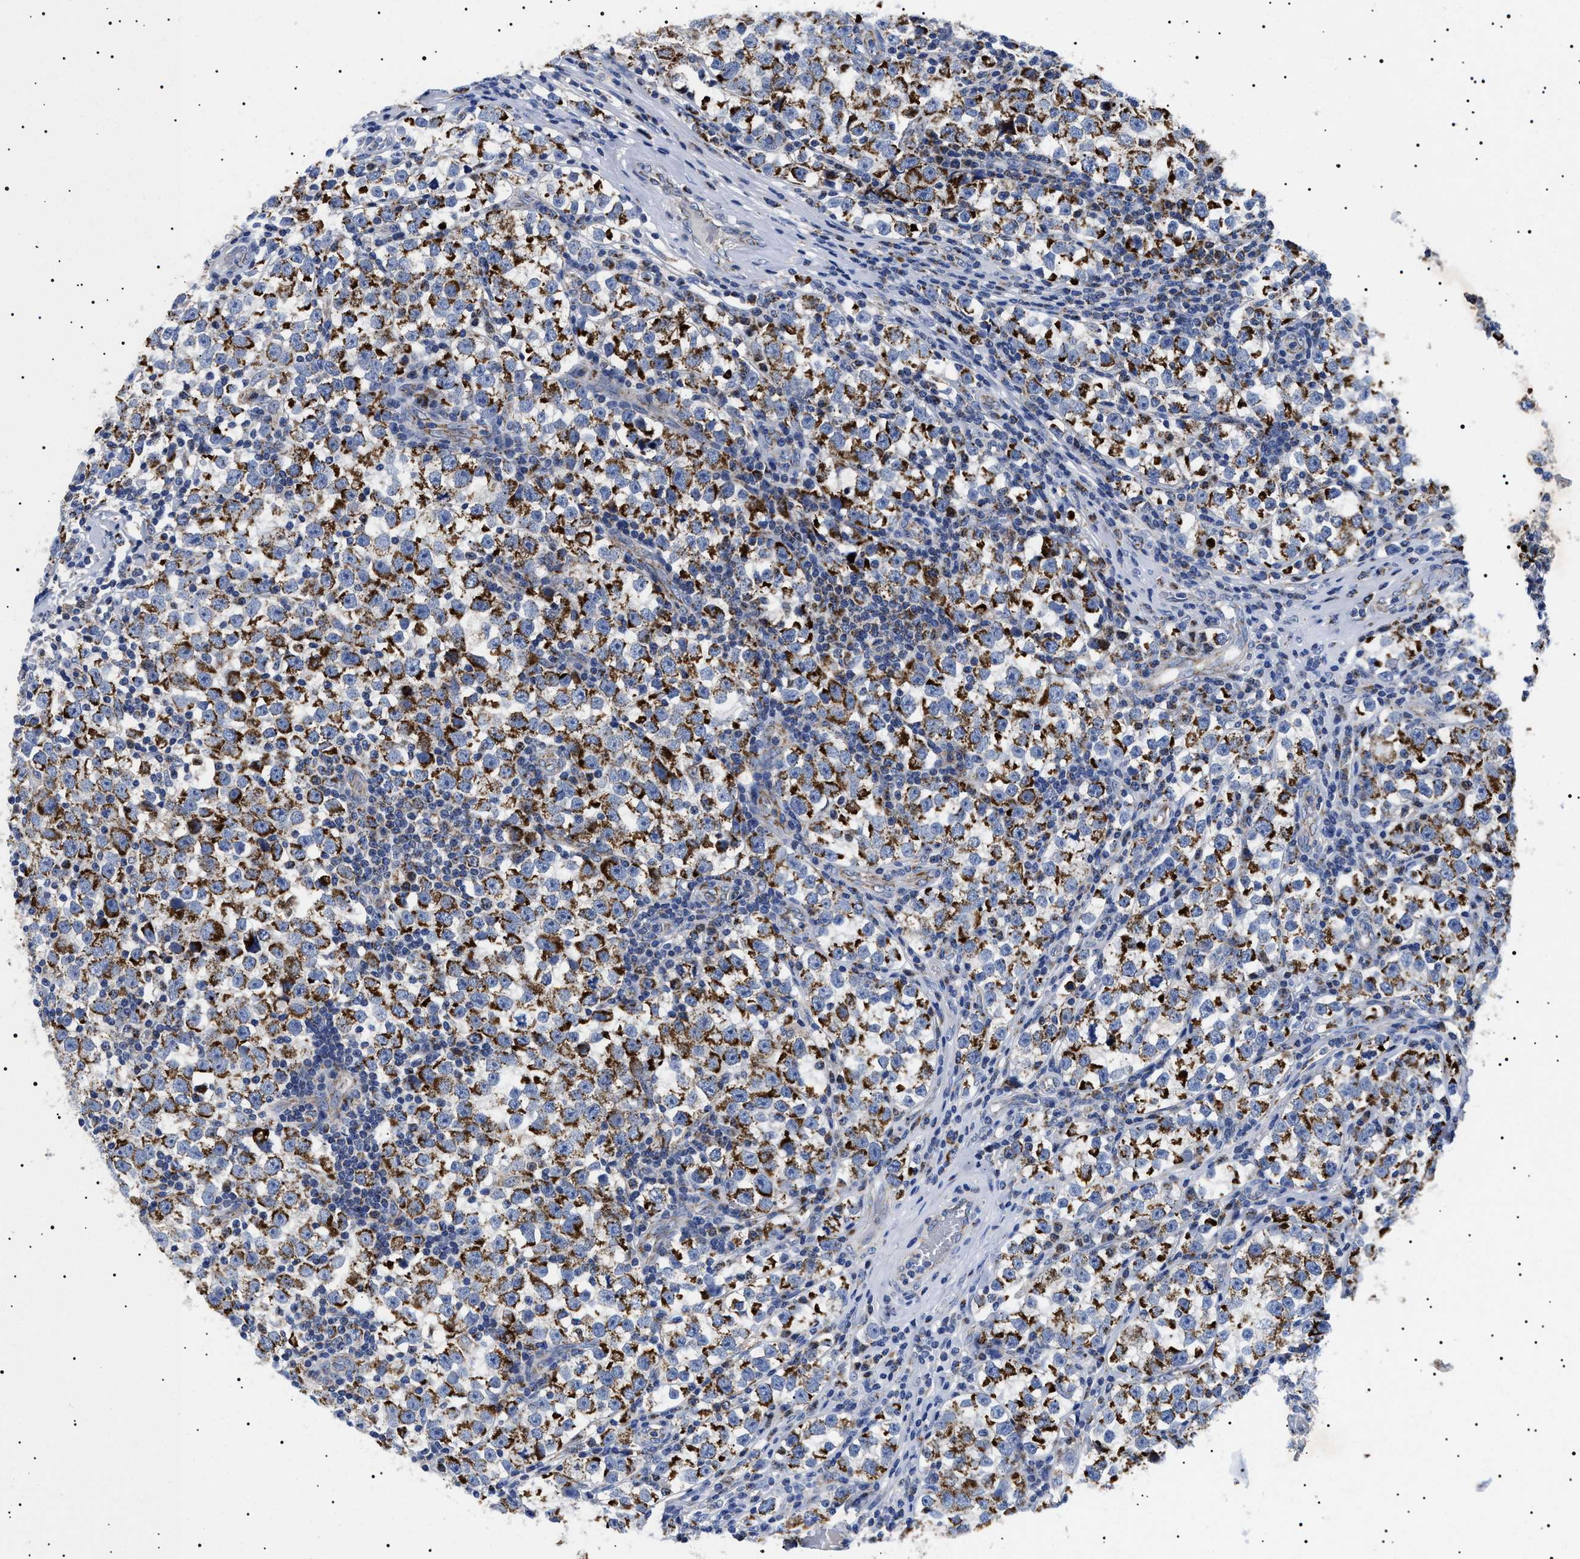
{"staining": {"intensity": "strong", "quantity": ">75%", "location": "cytoplasmic/membranous"}, "tissue": "testis cancer", "cell_type": "Tumor cells", "image_type": "cancer", "snomed": [{"axis": "morphology", "description": "Normal tissue, NOS"}, {"axis": "morphology", "description": "Seminoma, NOS"}, {"axis": "topography", "description": "Testis"}], "caption": "High-magnification brightfield microscopy of seminoma (testis) stained with DAB (3,3'-diaminobenzidine) (brown) and counterstained with hematoxylin (blue). tumor cells exhibit strong cytoplasmic/membranous expression is appreciated in about>75% of cells. The protein is shown in brown color, while the nuclei are stained blue.", "gene": "CHRDL2", "patient": {"sex": "male", "age": 43}}